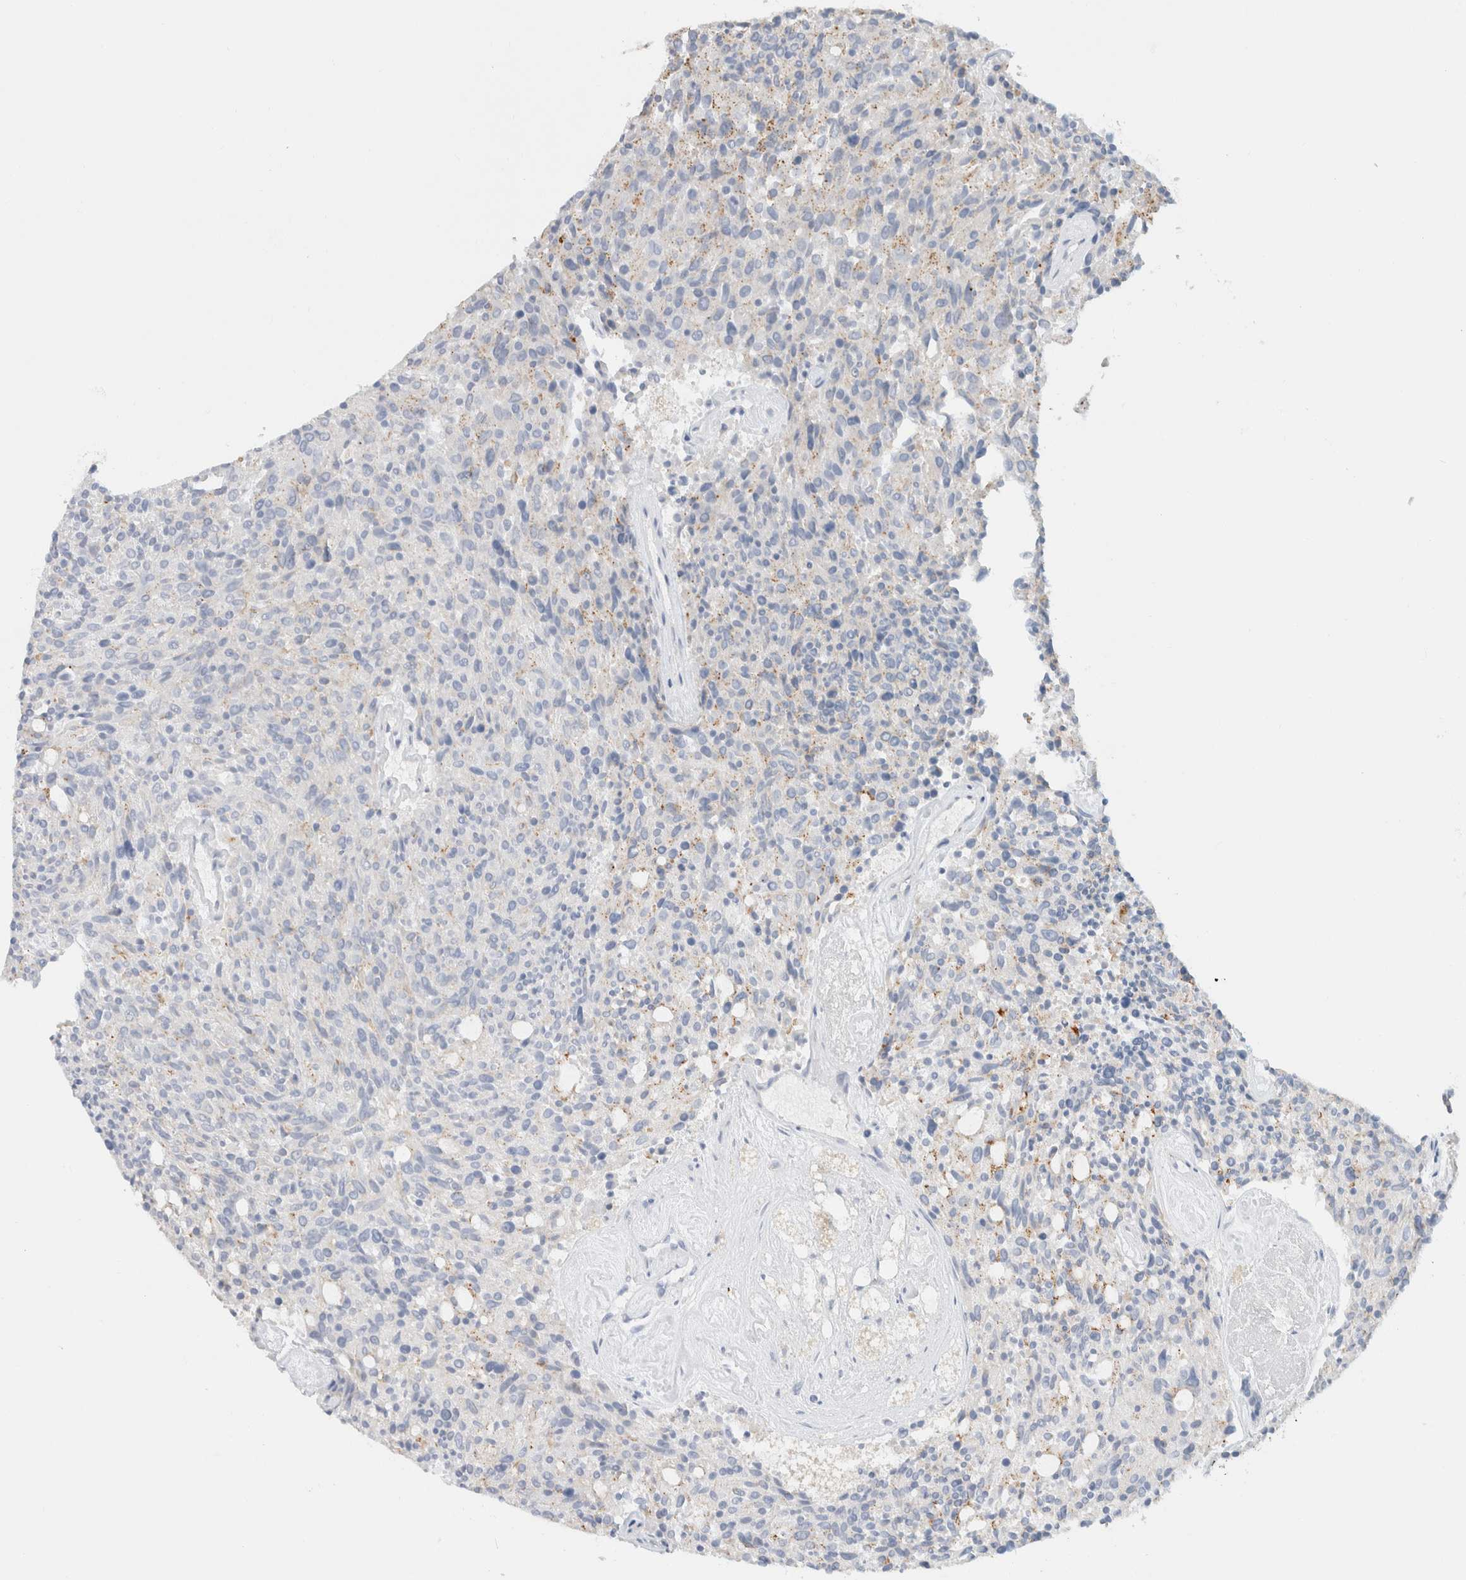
{"staining": {"intensity": "negative", "quantity": "none", "location": "none"}, "tissue": "carcinoid", "cell_type": "Tumor cells", "image_type": "cancer", "snomed": [{"axis": "morphology", "description": "Carcinoid, malignant, NOS"}, {"axis": "topography", "description": "Pancreas"}], "caption": "An image of carcinoid (malignant) stained for a protein shows no brown staining in tumor cells.", "gene": "CPQ", "patient": {"sex": "female", "age": 54}}